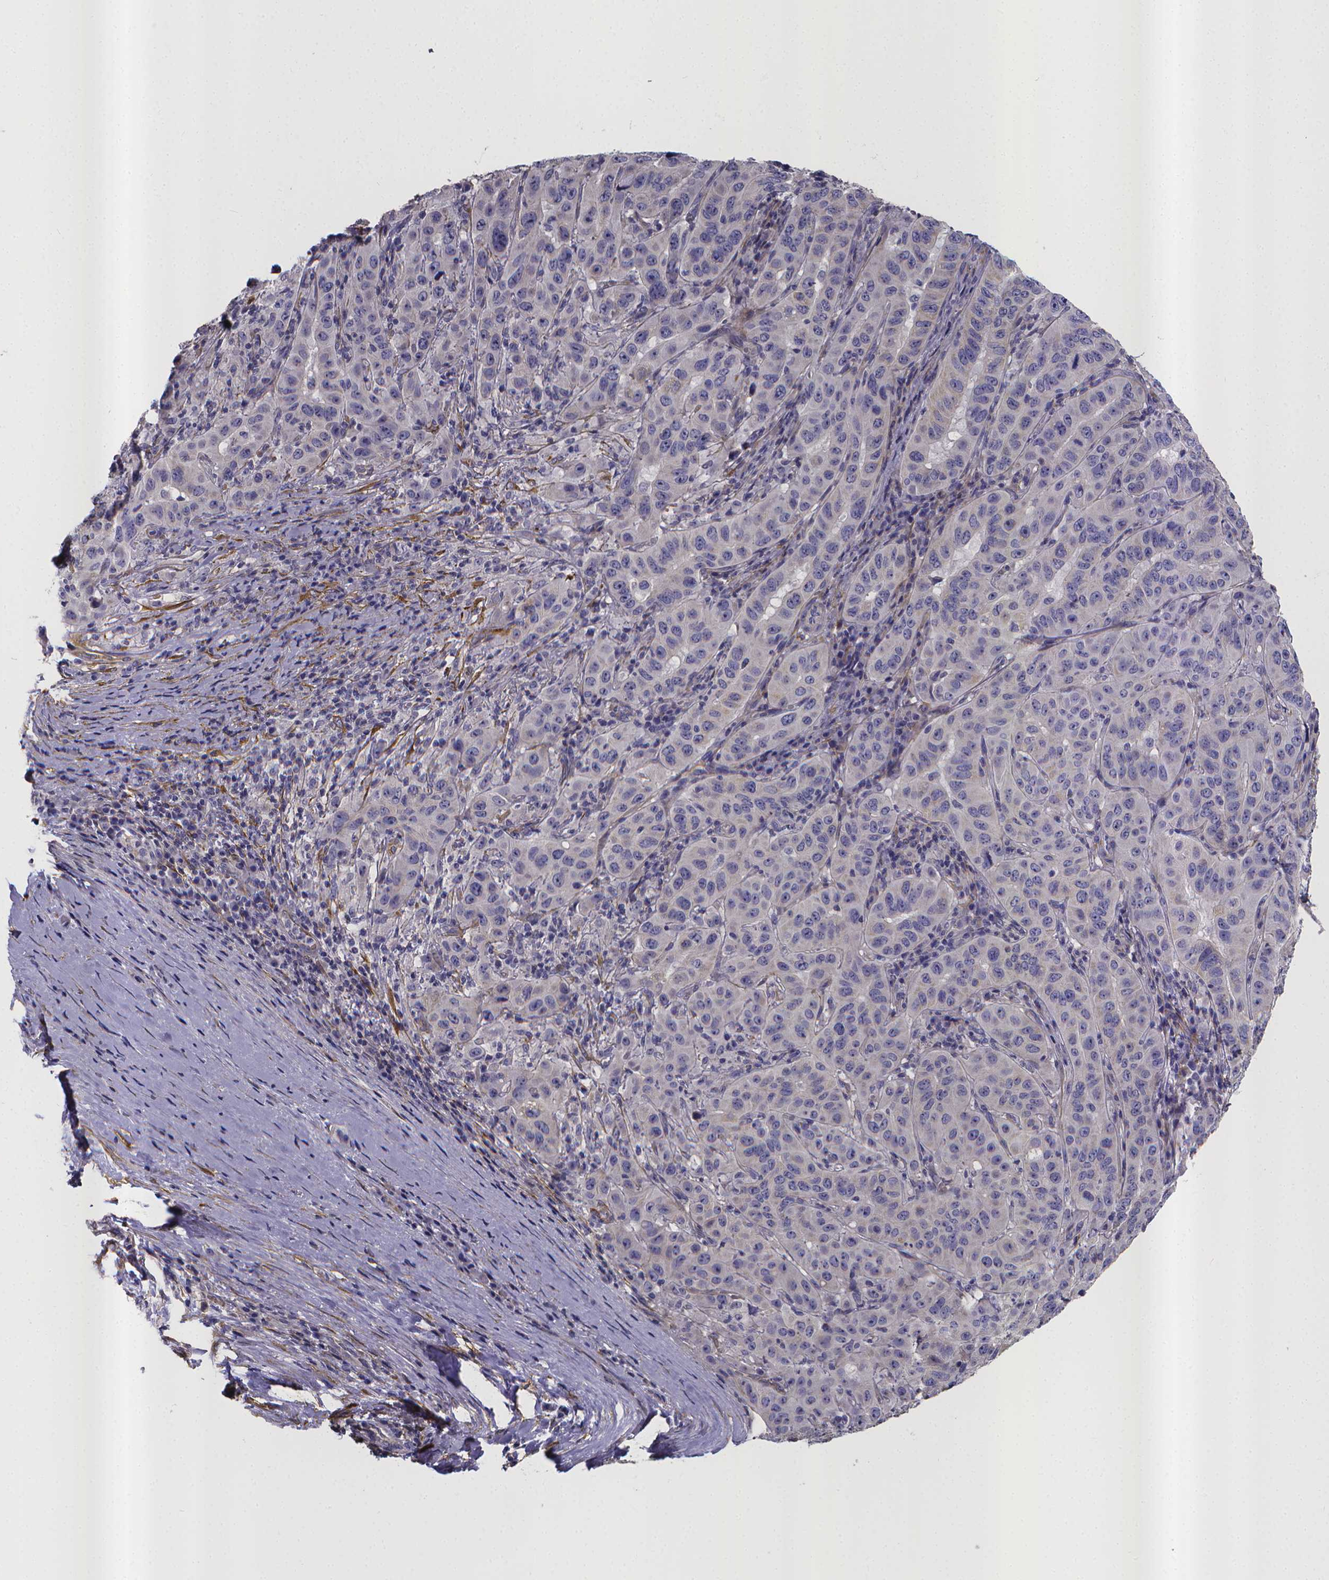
{"staining": {"intensity": "negative", "quantity": "none", "location": "none"}, "tissue": "pancreatic cancer", "cell_type": "Tumor cells", "image_type": "cancer", "snomed": [{"axis": "morphology", "description": "Adenocarcinoma, NOS"}, {"axis": "topography", "description": "Pancreas"}], "caption": "Photomicrograph shows no significant protein staining in tumor cells of adenocarcinoma (pancreatic). (DAB immunohistochemistry visualized using brightfield microscopy, high magnification).", "gene": "RERG", "patient": {"sex": "male", "age": 63}}